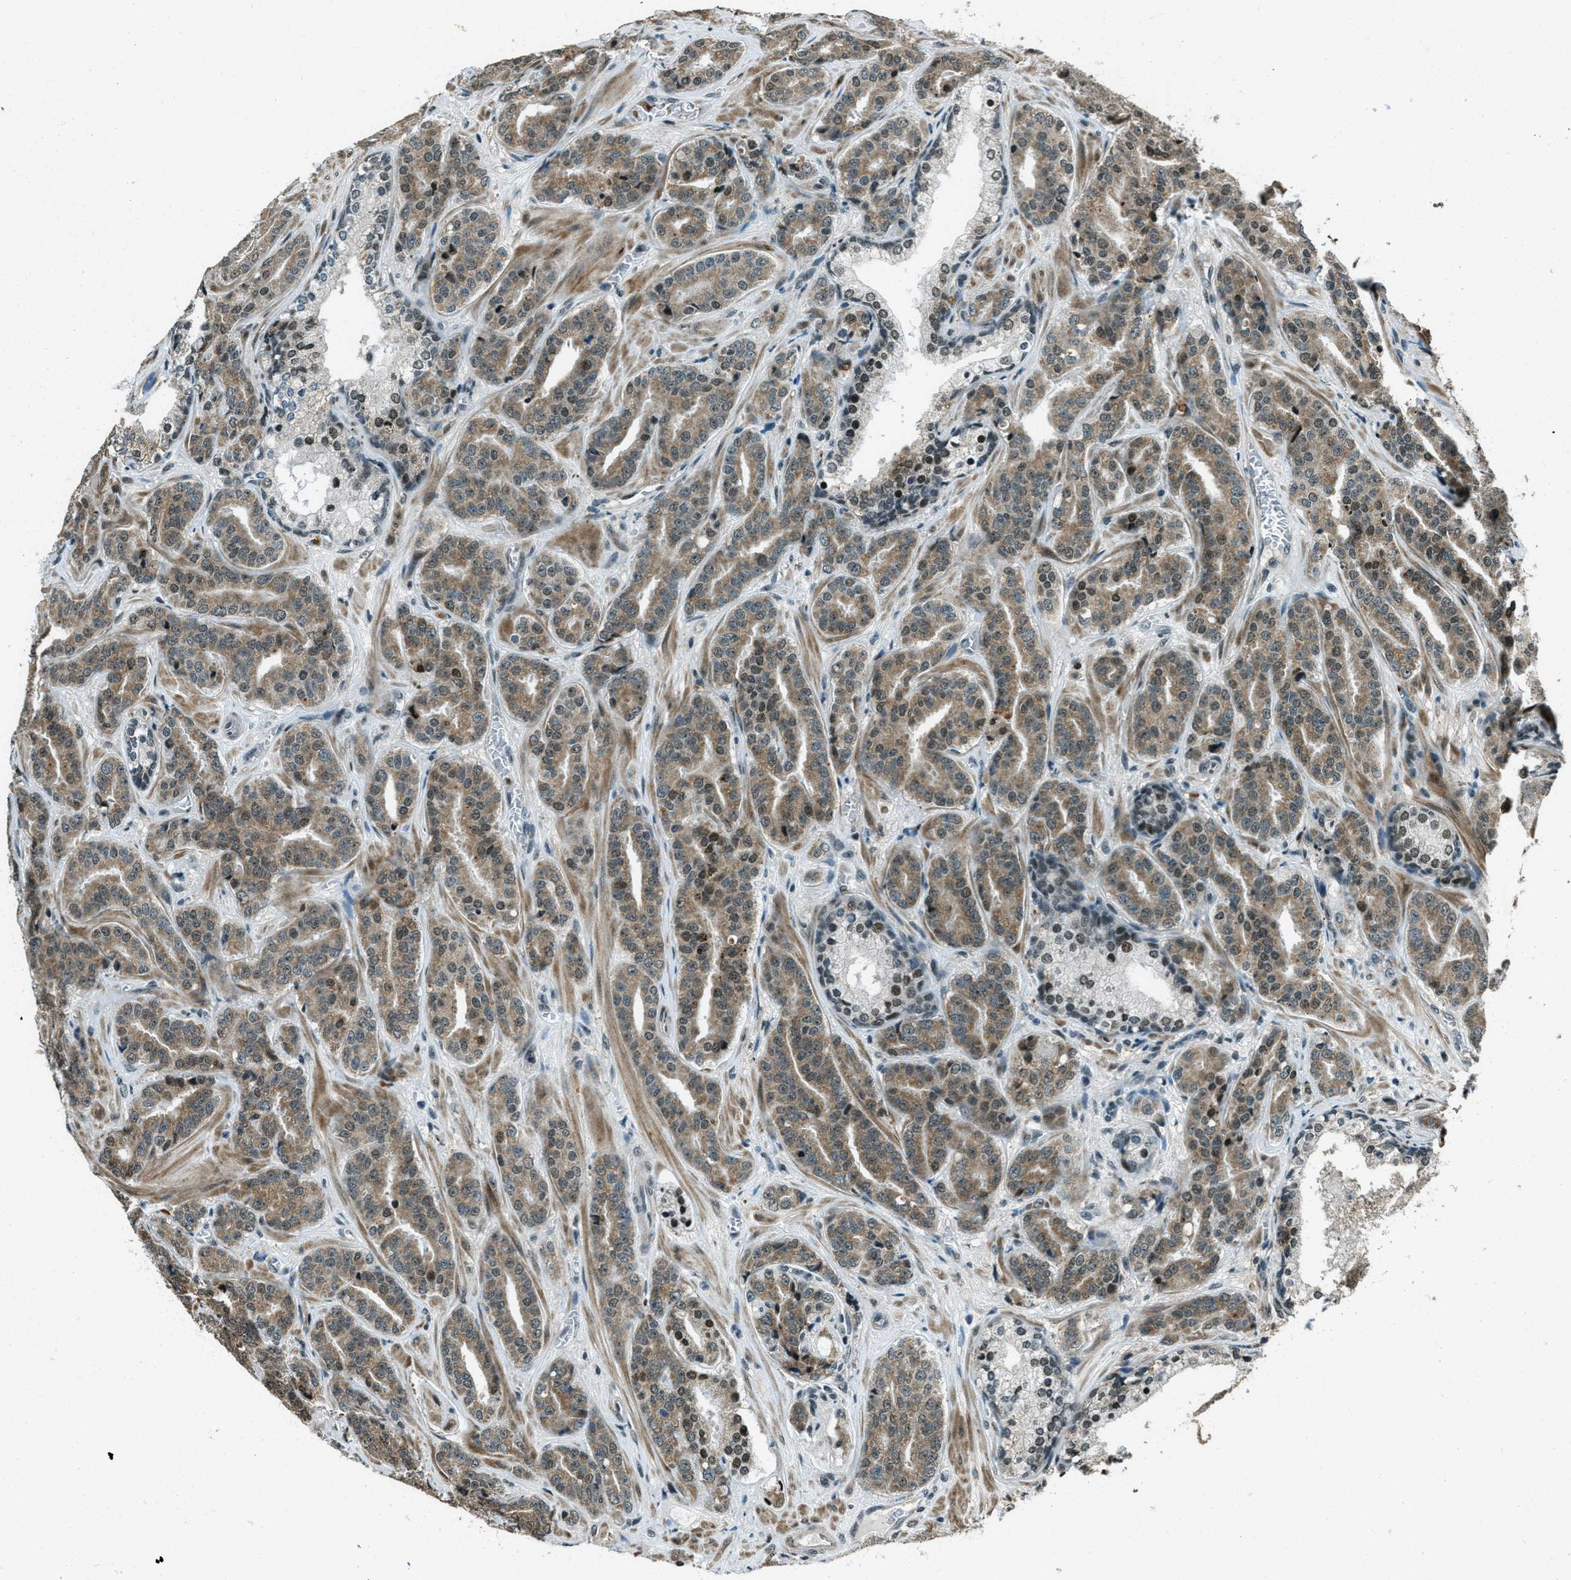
{"staining": {"intensity": "moderate", "quantity": "25%-75%", "location": "cytoplasmic/membranous,nuclear"}, "tissue": "prostate cancer", "cell_type": "Tumor cells", "image_type": "cancer", "snomed": [{"axis": "morphology", "description": "Adenocarcinoma, High grade"}, {"axis": "topography", "description": "Prostate"}], "caption": "Approximately 25%-75% of tumor cells in human prostate cancer display moderate cytoplasmic/membranous and nuclear protein staining as visualized by brown immunohistochemical staining.", "gene": "TARDBP", "patient": {"sex": "male", "age": 60}}